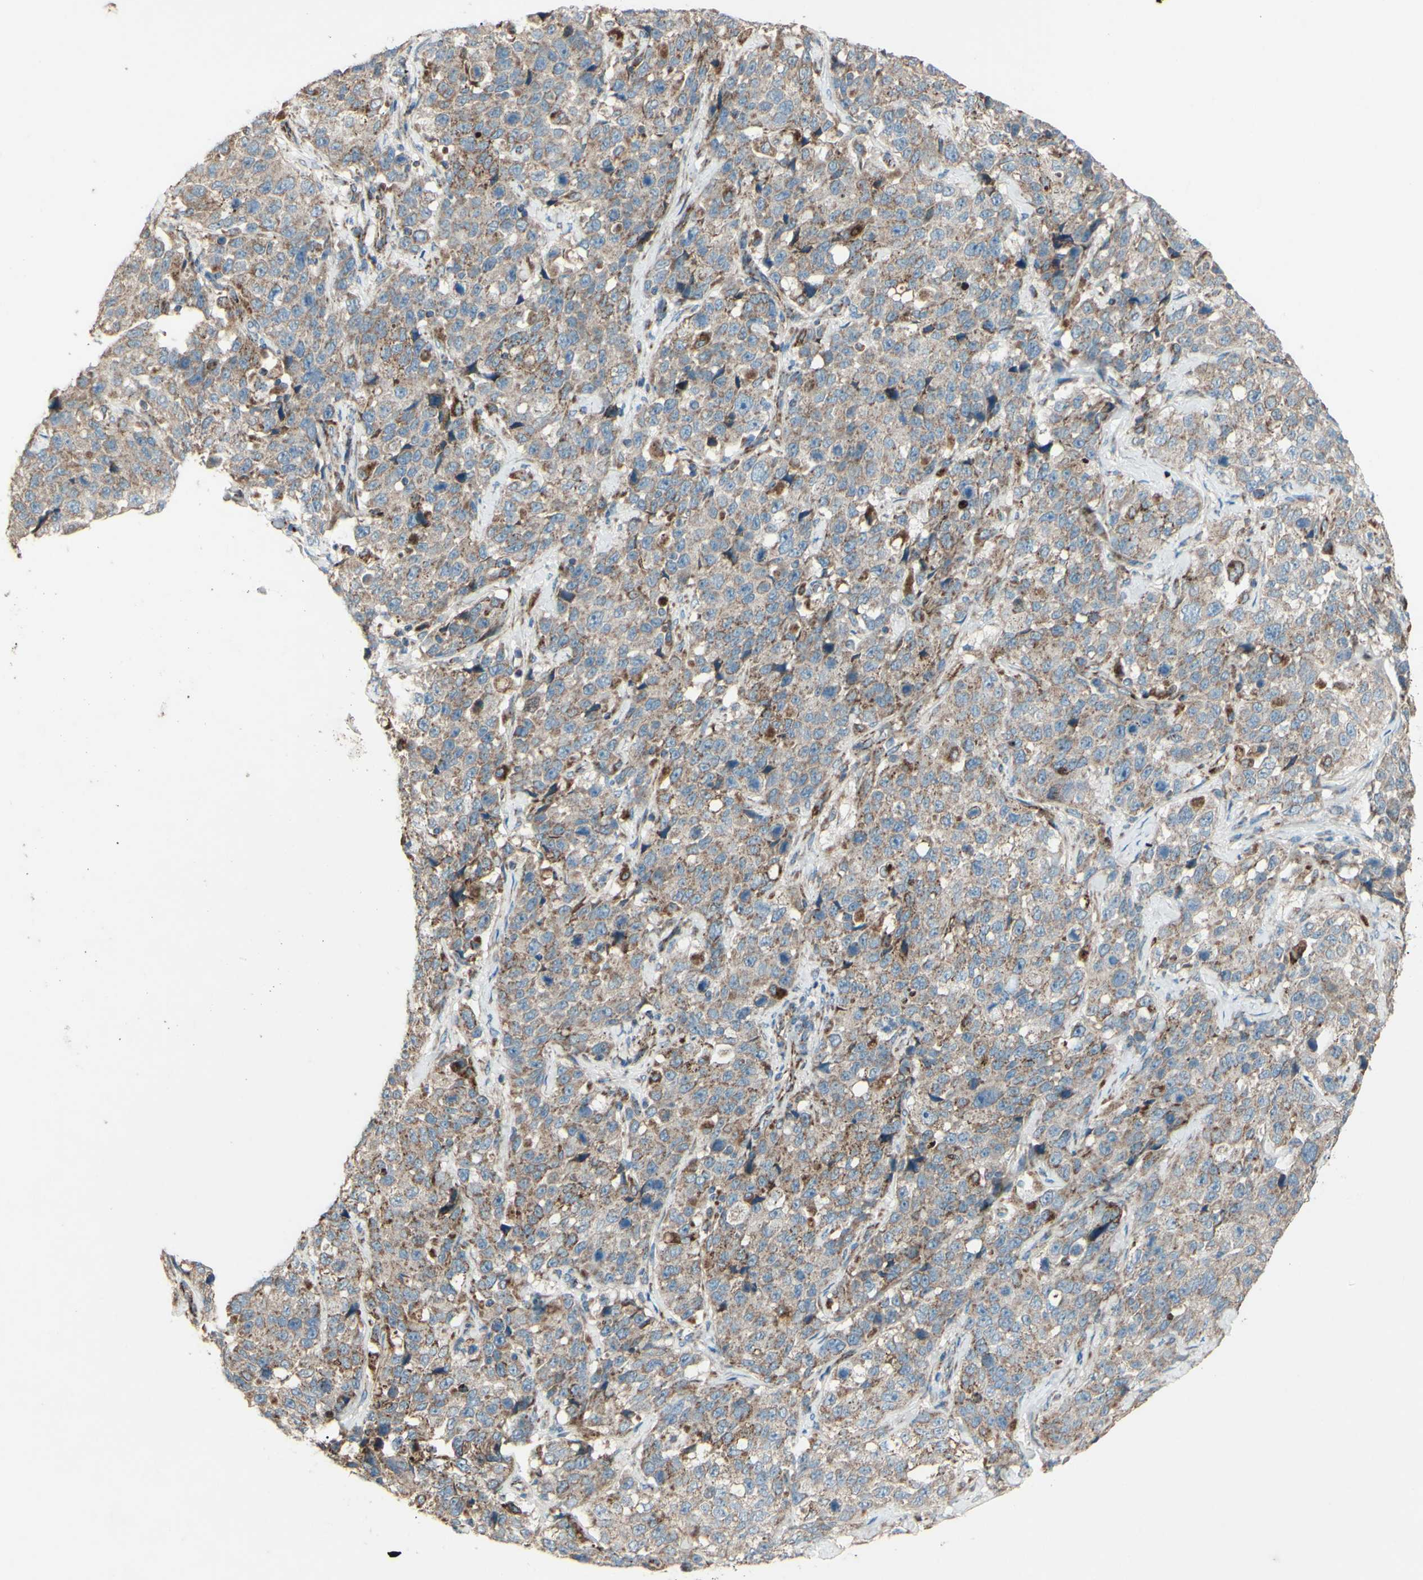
{"staining": {"intensity": "moderate", "quantity": ">75%", "location": "cytoplasmic/membranous"}, "tissue": "stomach cancer", "cell_type": "Tumor cells", "image_type": "cancer", "snomed": [{"axis": "morphology", "description": "Normal tissue, NOS"}, {"axis": "morphology", "description": "Adenocarcinoma, NOS"}, {"axis": "topography", "description": "Stomach"}], "caption": "Human stomach cancer (adenocarcinoma) stained with a brown dye displays moderate cytoplasmic/membranous positive staining in about >75% of tumor cells.", "gene": "RHOT1", "patient": {"sex": "male", "age": 48}}